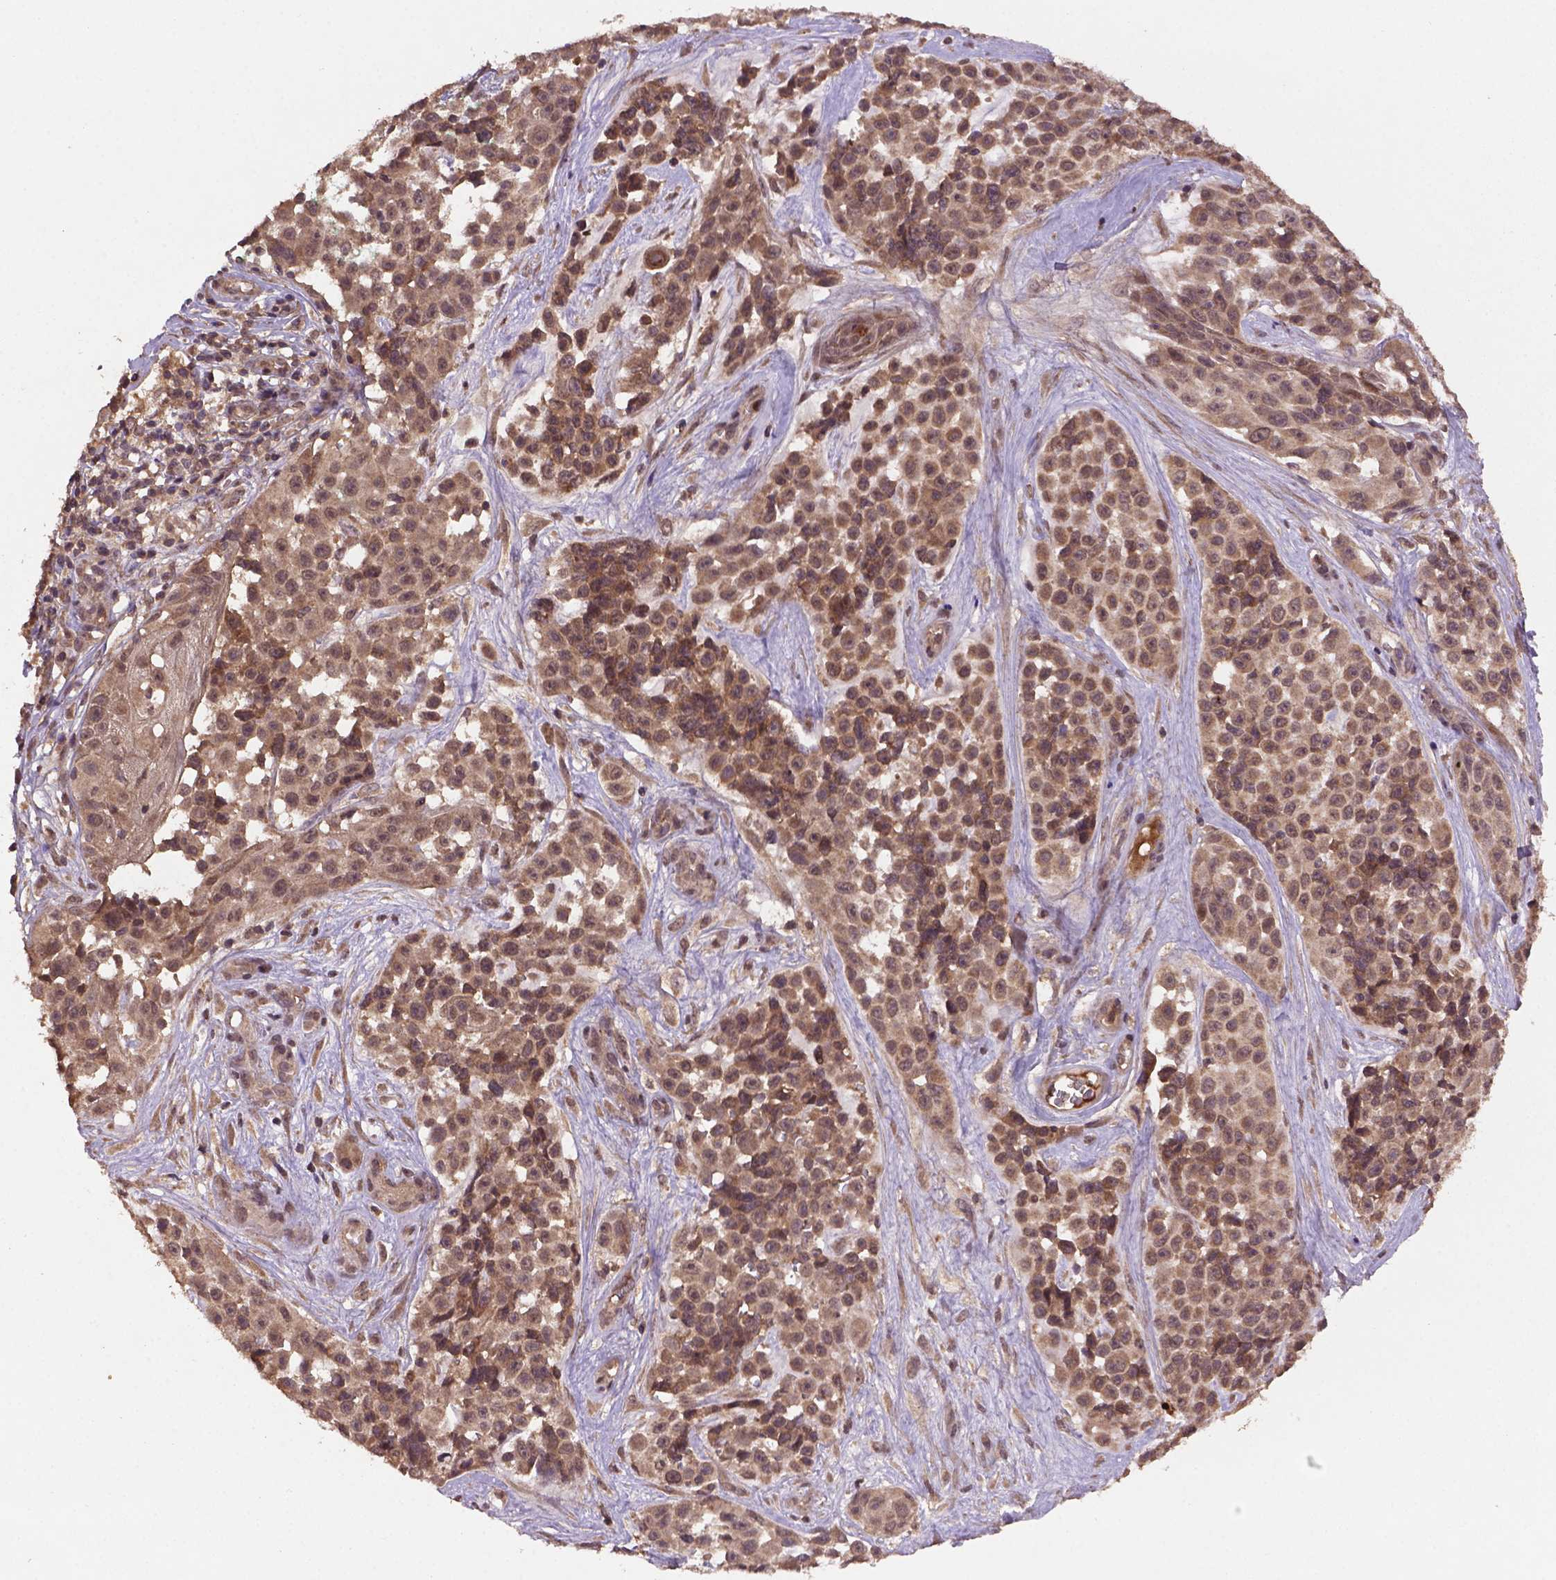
{"staining": {"intensity": "moderate", "quantity": ">75%", "location": "cytoplasmic/membranous,nuclear"}, "tissue": "melanoma", "cell_type": "Tumor cells", "image_type": "cancer", "snomed": [{"axis": "morphology", "description": "Malignant melanoma, NOS"}, {"axis": "topography", "description": "Skin"}], "caption": "Human malignant melanoma stained for a protein (brown) exhibits moderate cytoplasmic/membranous and nuclear positive positivity in approximately >75% of tumor cells.", "gene": "NIPAL2", "patient": {"sex": "female", "age": 88}}